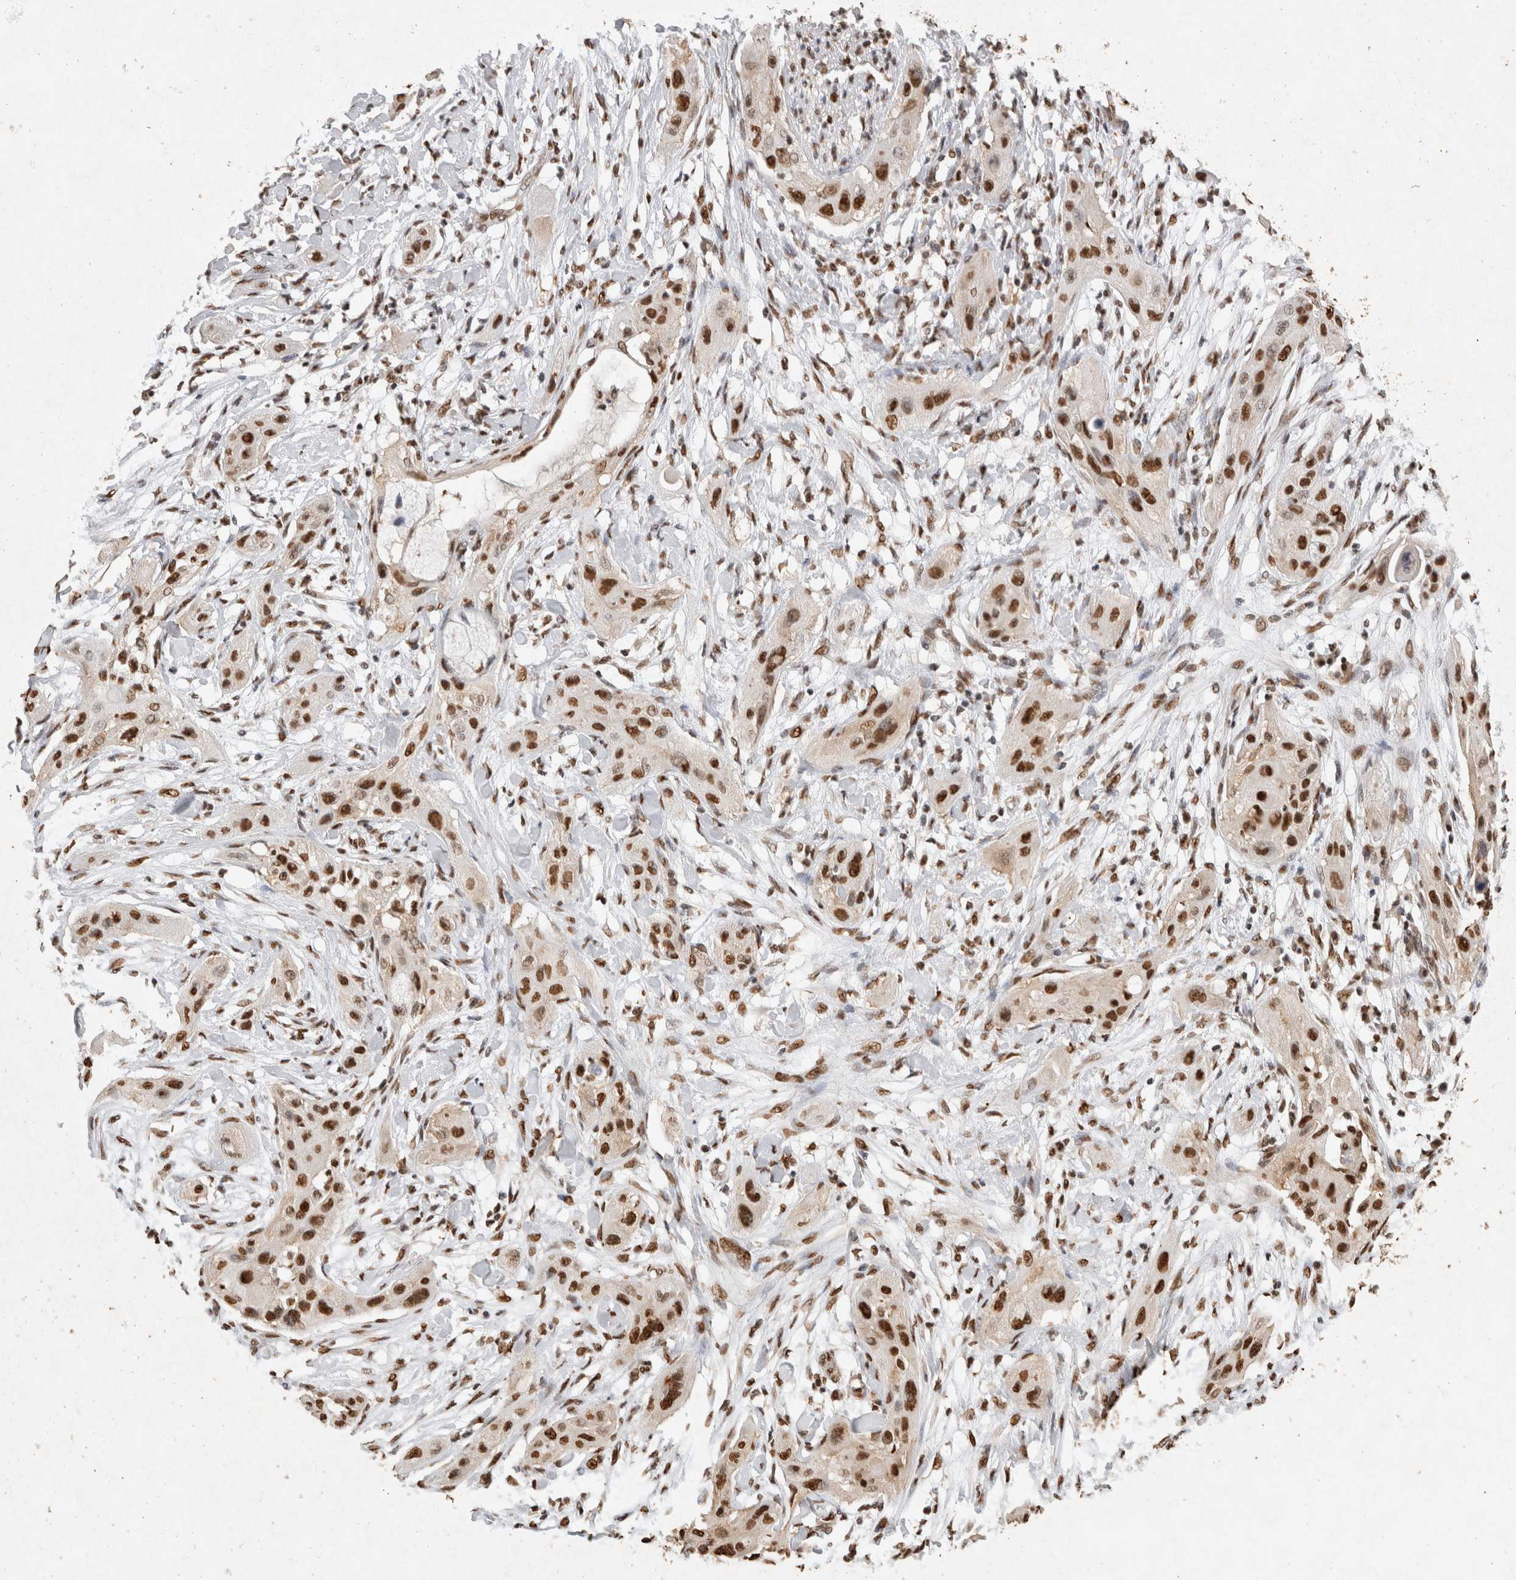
{"staining": {"intensity": "strong", "quantity": ">75%", "location": "nuclear"}, "tissue": "lung cancer", "cell_type": "Tumor cells", "image_type": "cancer", "snomed": [{"axis": "morphology", "description": "Squamous cell carcinoma, NOS"}, {"axis": "topography", "description": "Lung"}], "caption": "Lung cancer (squamous cell carcinoma) tissue displays strong nuclear expression in about >75% of tumor cells, visualized by immunohistochemistry.", "gene": "HDGF", "patient": {"sex": "female", "age": 47}}